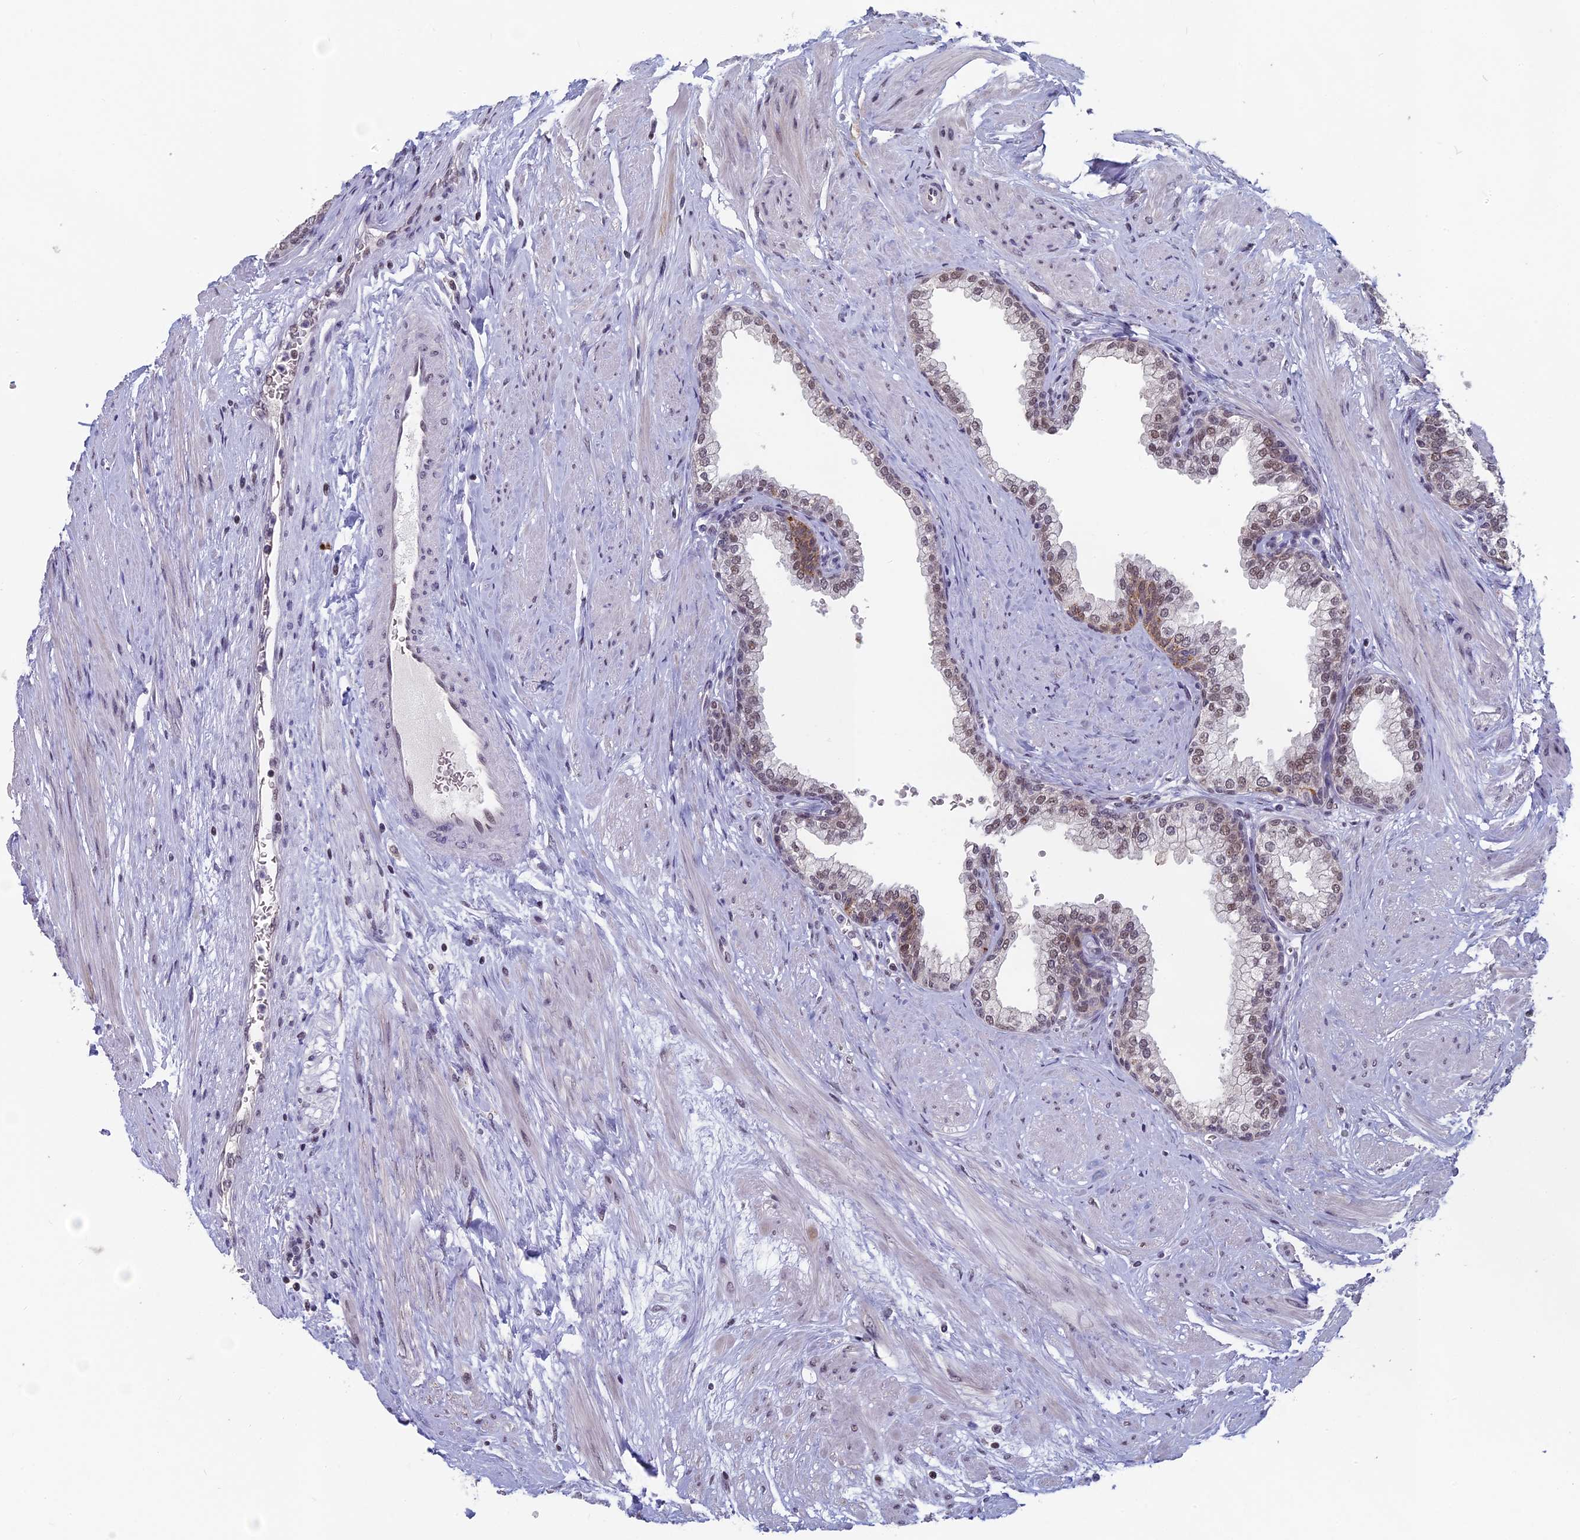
{"staining": {"intensity": "moderate", "quantity": "25%-75%", "location": "cytoplasmic/membranous,nuclear"}, "tissue": "prostate", "cell_type": "Glandular cells", "image_type": "normal", "snomed": [{"axis": "morphology", "description": "Normal tissue, NOS"}, {"axis": "morphology", "description": "Urothelial carcinoma, Low grade"}, {"axis": "topography", "description": "Urinary bladder"}, {"axis": "topography", "description": "Prostate"}], "caption": "Protein staining by IHC demonstrates moderate cytoplasmic/membranous,nuclear expression in about 25%-75% of glandular cells in benign prostate.", "gene": "MT", "patient": {"sex": "male", "age": 60}}